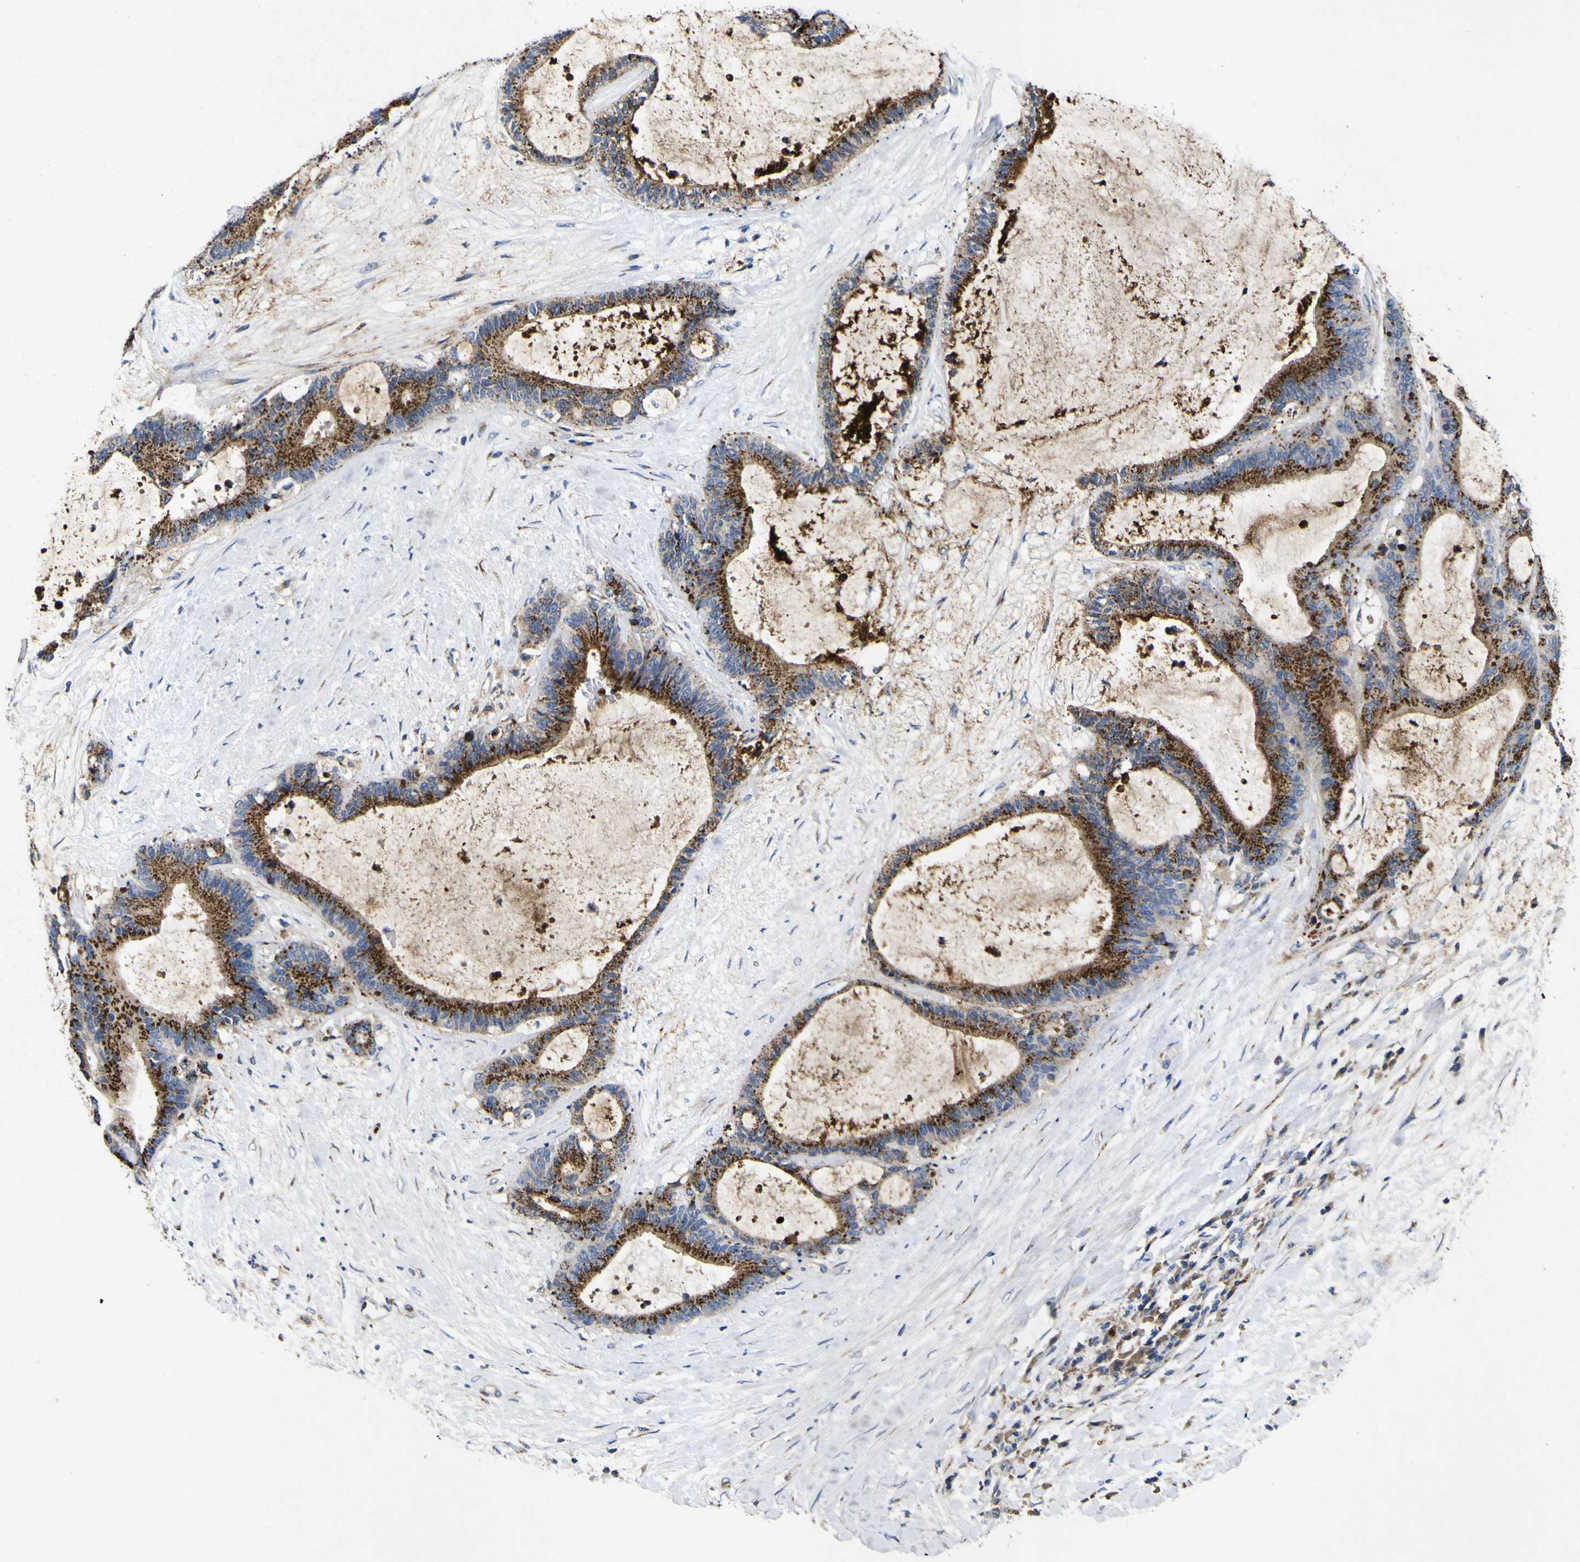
{"staining": {"intensity": "strong", "quantity": ">75%", "location": "cytoplasmic/membranous"}, "tissue": "liver cancer", "cell_type": "Tumor cells", "image_type": "cancer", "snomed": [{"axis": "morphology", "description": "Cholangiocarcinoma"}, {"axis": "topography", "description": "Liver"}], "caption": "Liver cholangiocarcinoma stained with DAB immunohistochemistry displays high levels of strong cytoplasmic/membranous expression in about >75% of tumor cells.", "gene": "COA1", "patient": {"sex": "female", "age": 73}}